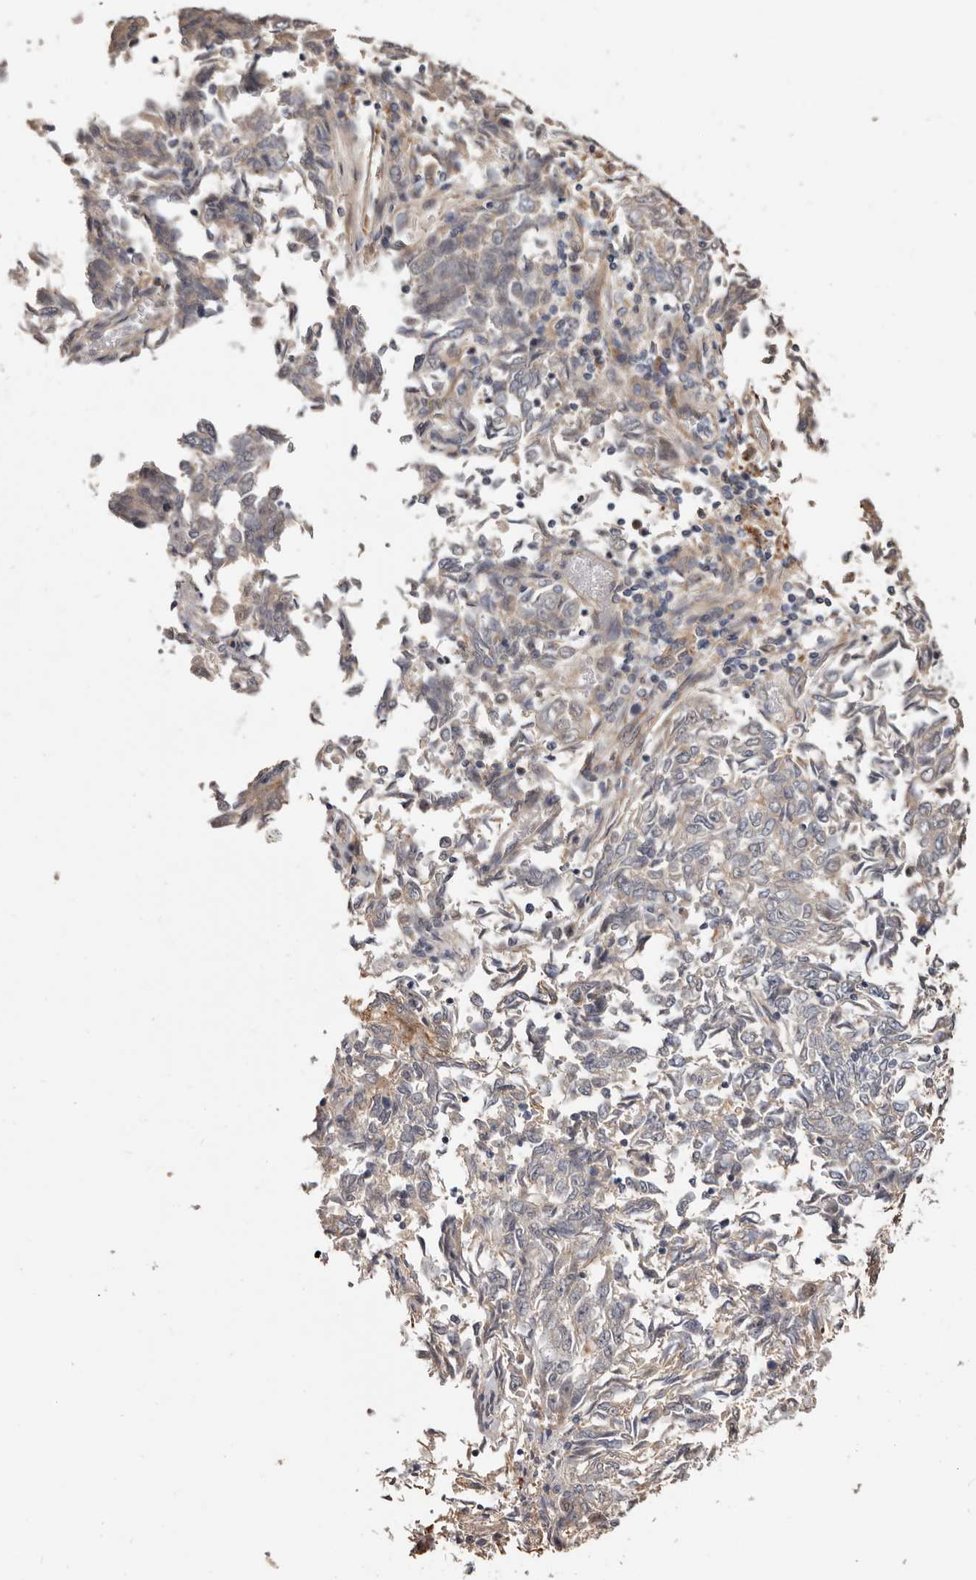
{"staining": {"intensity": "weak", "quantity": "<25%", "location": "cytoplasmic/membranous"}, "tissue": "endometrial cancer", "cell_type": "Tumor cells", "image_type": "cancer", "snomed": [{"axis": "morphology", "description": "Adenocarcinoma, NOS"}, {"axis": "topography", "description": "Endometrium"}], "caption": "IHC image of neoplastic tissue: endometrial cancer stained with DAB (3,3'-diaminobenzidine) reveals no significant protein positivity in tumor cells.", "gene": "TRIP13", "patient": {"sex": "female", "age": 80}}